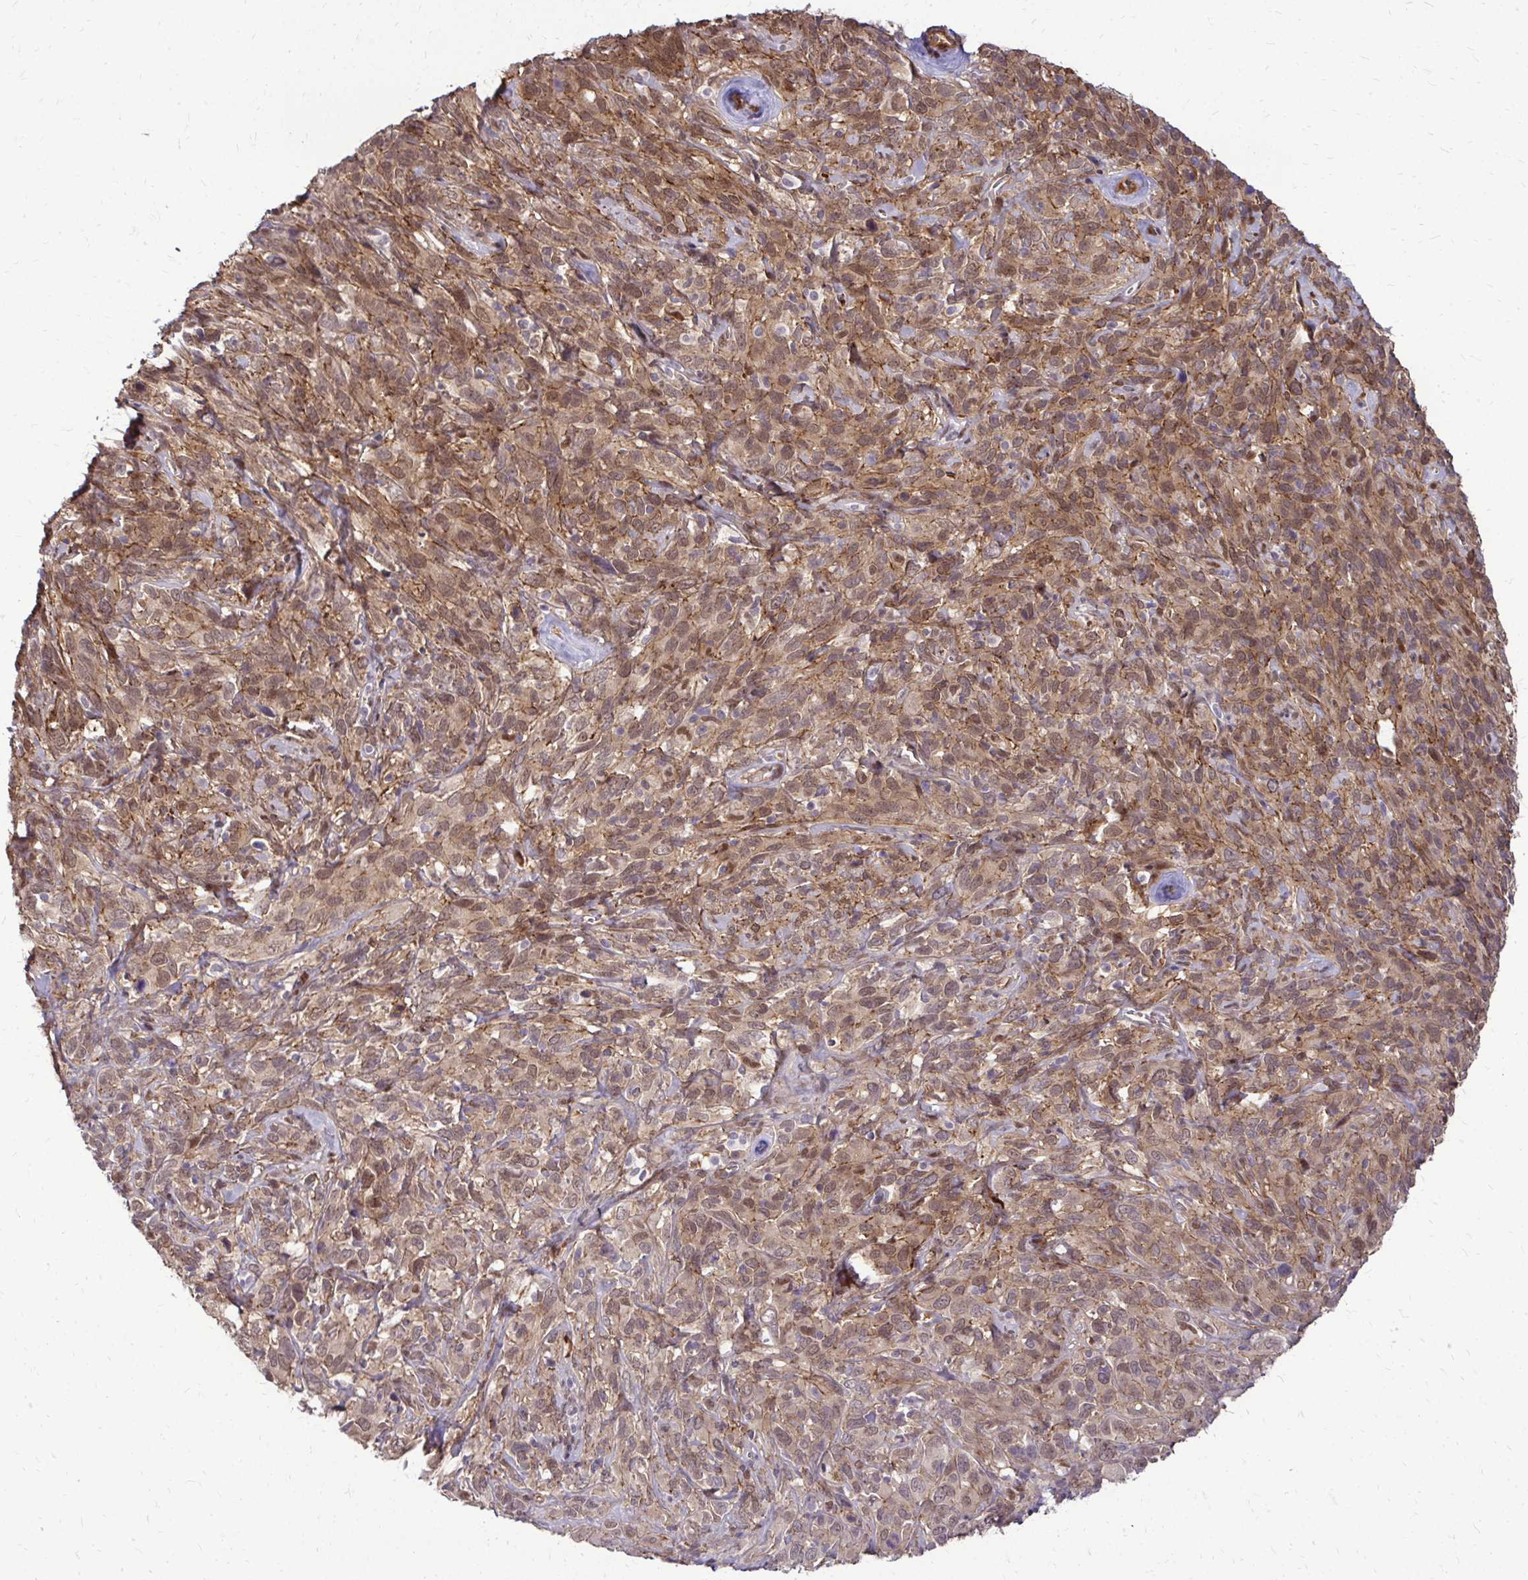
{"staining": {"intensity": "moderate", "quantity": ">75%", "location": "cytoplasmic/membranous,nuclear"}, "tissue": "cervical cancer", "cell_type": "Tumor cells", "image_type": "cancer", "snomed": [{"axis": "morphology", "description": "Normal tissue, NOS"}, {"axis": "morphology", "description": "Squamous cell carcinoma, NOS"}, {"axis": "topography", "description": "Cervix"}], "caption": "Cervical cancer tissue displays moderate cytoplasmic/membranous and nuclear expression in about >75% of tumor cells Nuclei are stained in blue.", "gene": "TRIP6", "patient": {"sex": "female", "age": 51}}